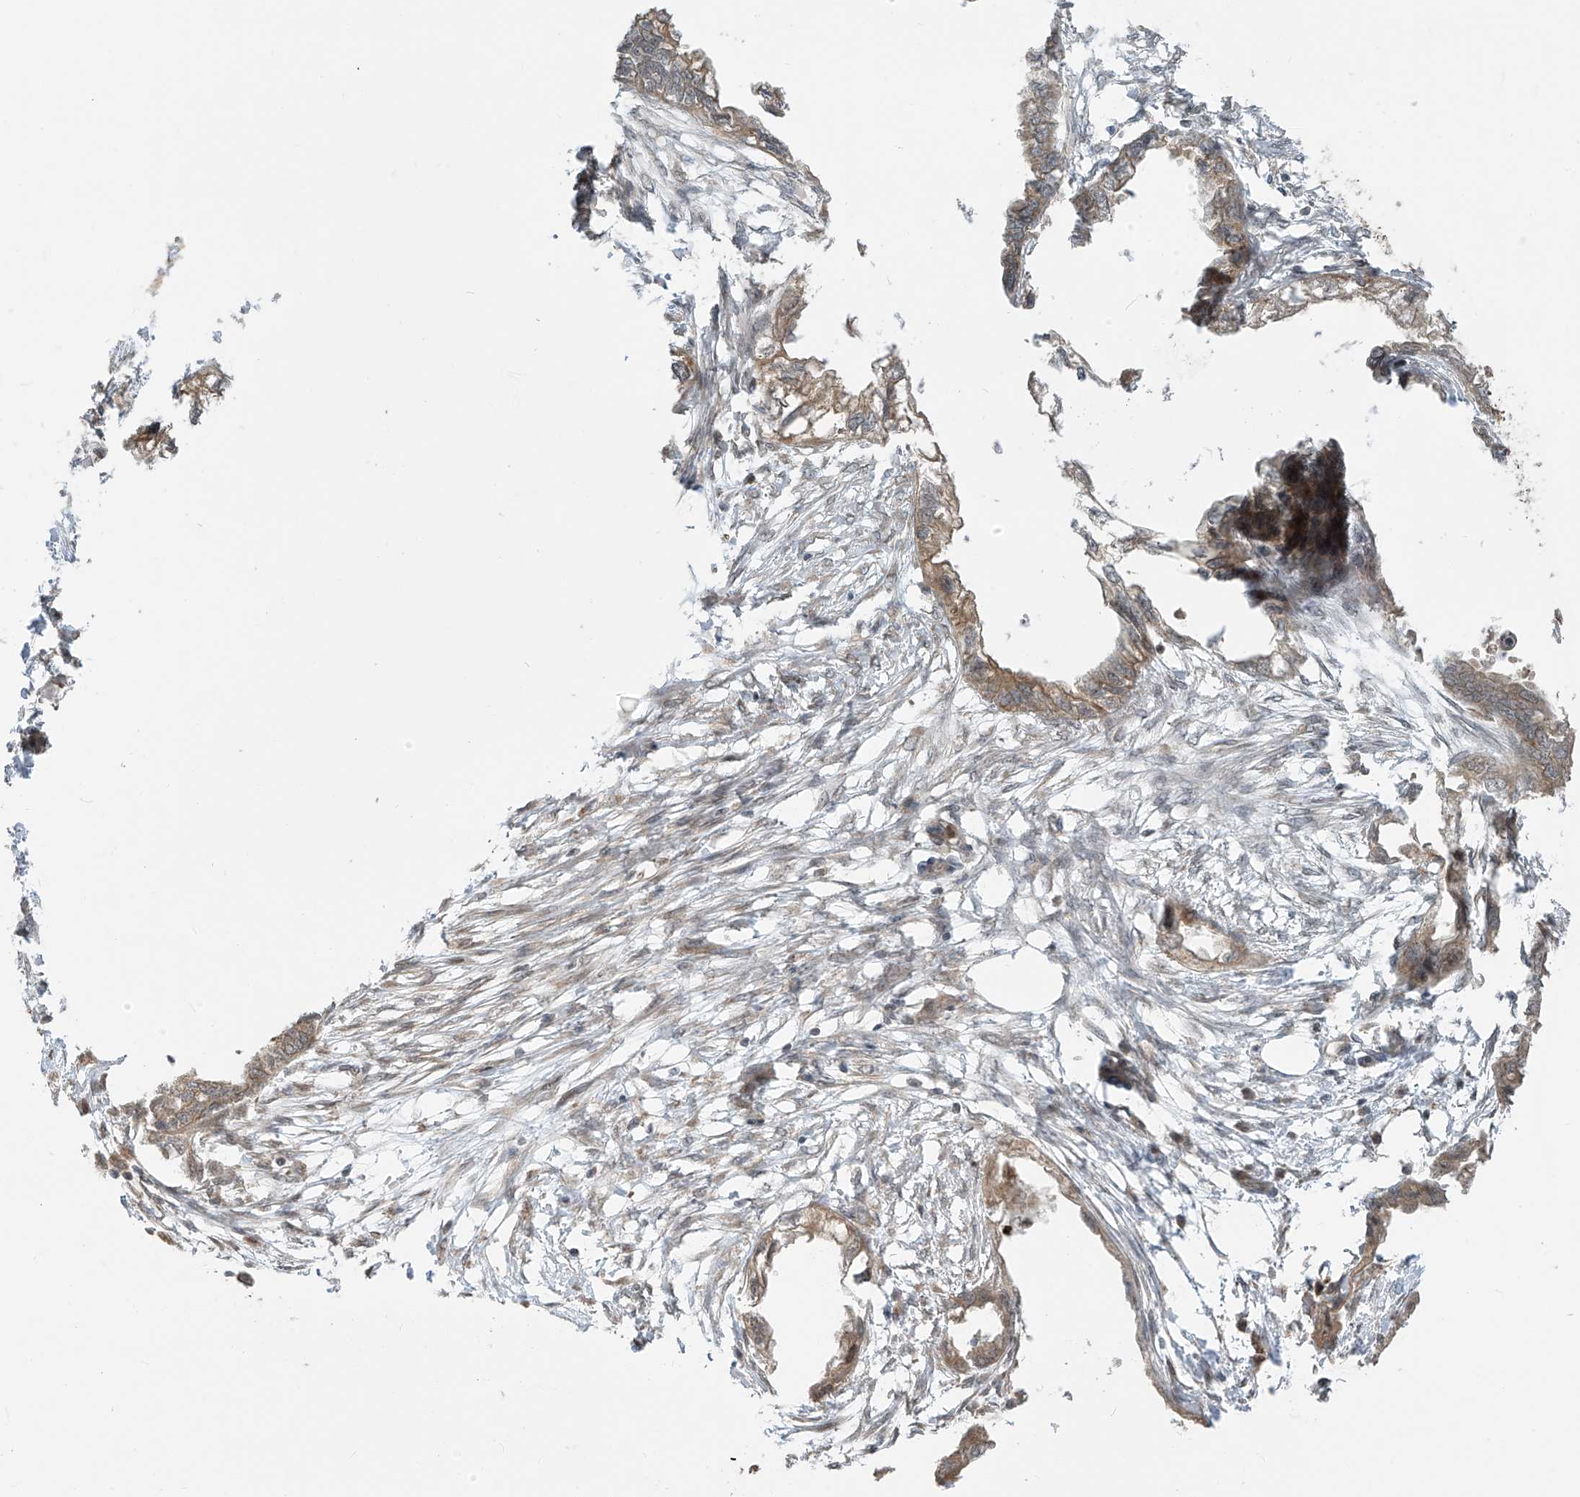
{"staining": {"intensity": "moderate", "quantity": ">75%", "location": "cytoplasmic/membranous"}, "tissue": "endometrial cancer", "cell_type": "Tumor cells", "image_type": "cancer", "snomed": [{"axis": "morphology", "description": "Adenocarcinoma, NOS"}, {"axis": "morphology", "description": "Adenocarcinoma, metastatic, NOS"}, {"axis": "topography", "description": "Adipose tissue"}, {"axis": "topography", "description": "Endometrium"}], "caption": "A micrograph of human endometrial cancer stained for a protein demonstrates moderate cytoplasmic/membranous brown staining in tumor cells.", "gene": "PDE11A", "patient": {"sex": "female", "age": 67}}